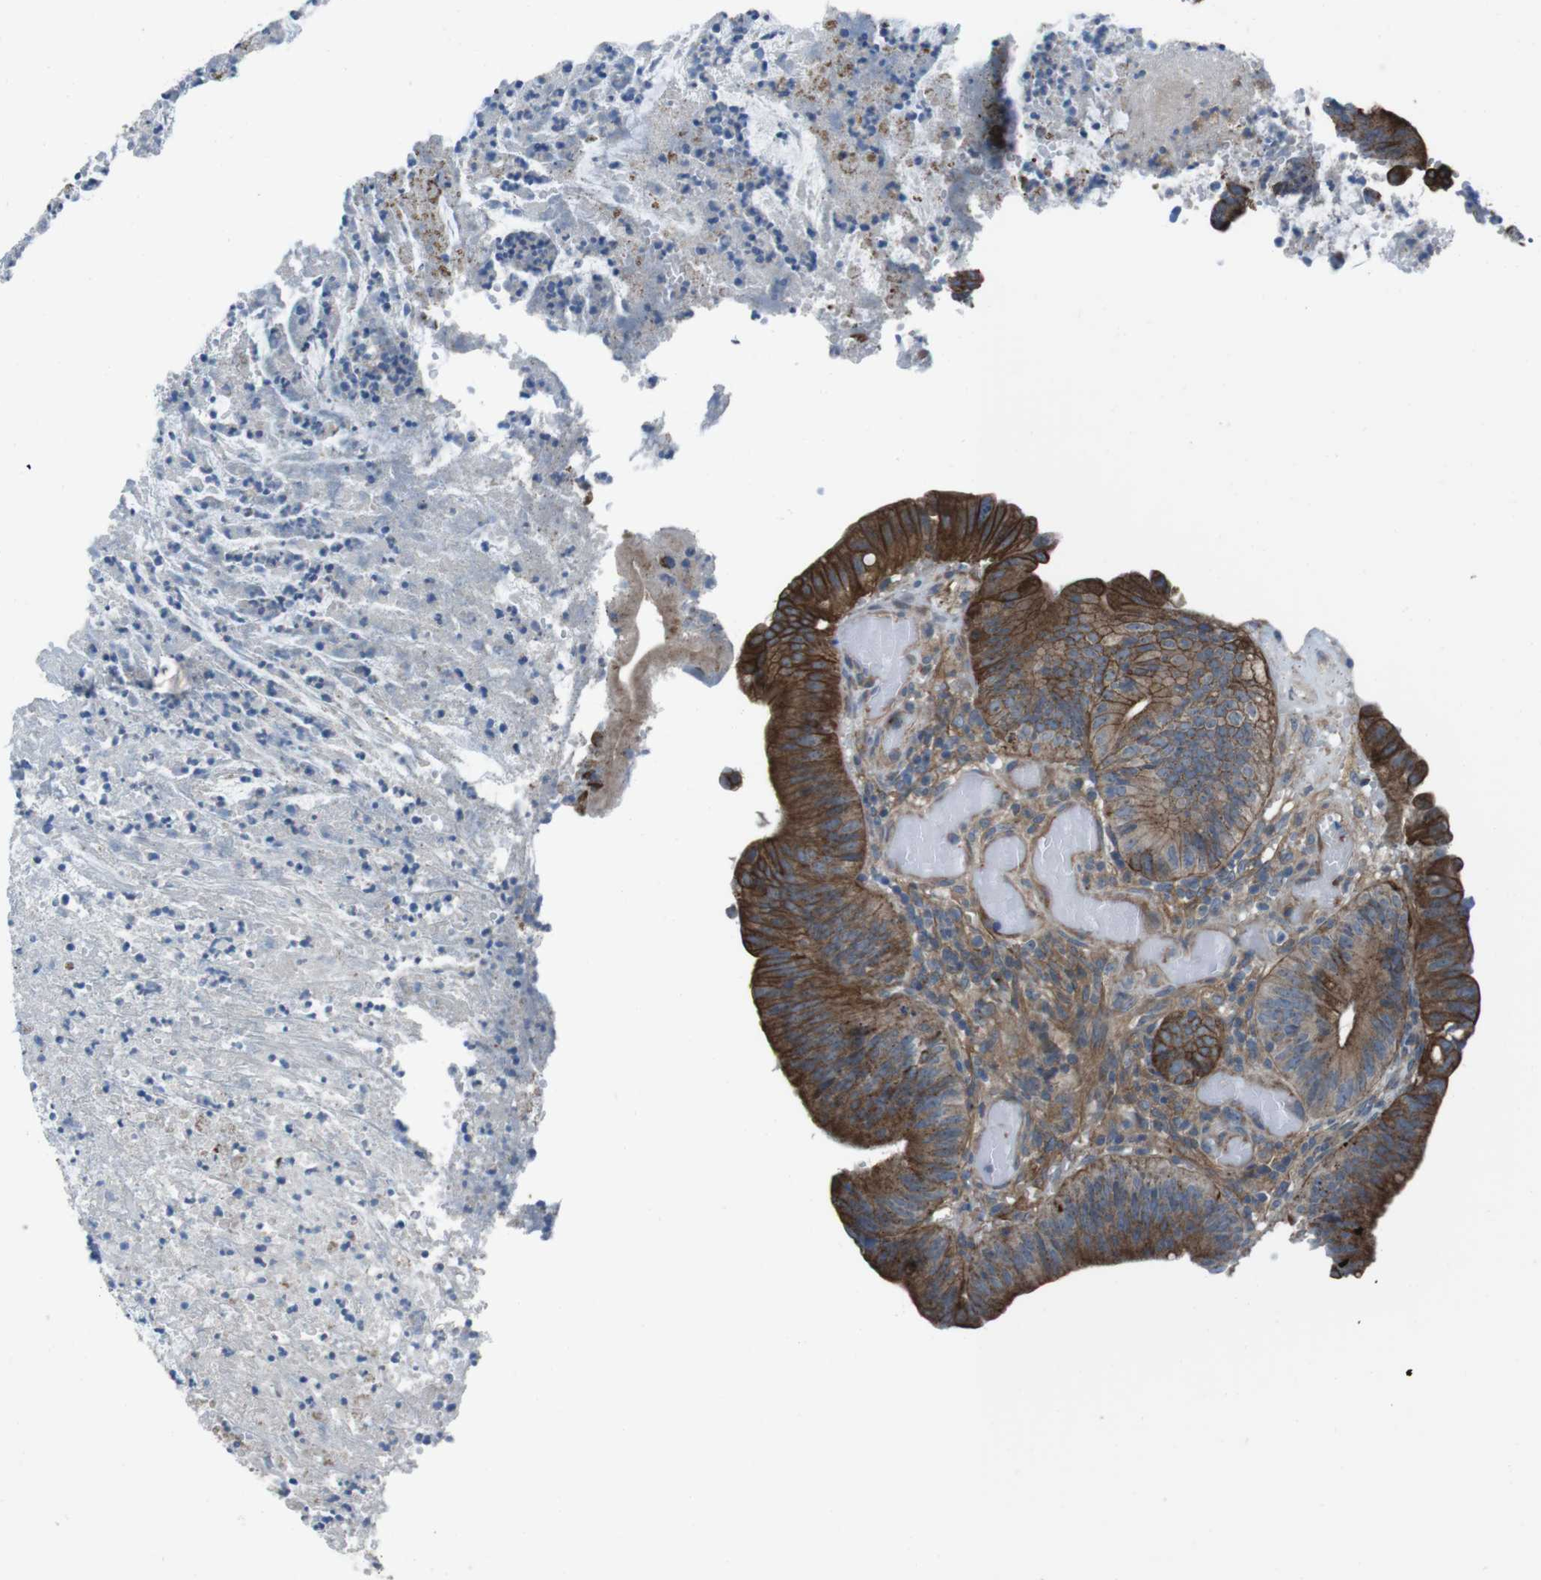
{"staining": {"intensity": "strong", "quantity": ">75%", "location": "cytoplasmic/membranous"}, "tissue": "colorectal cancer", "cell_type": "Tumor cells", "image_type": "cancer", "snomed": [{"axis": "morphology", "description": "Adenocarcinoma, NOS"}, {"axis": "topography", "description": "Rectum"}], "caption": "Brown immunohistochemical staining in human colorectal cancer (adenocarcinoma) shows strong cytoplasmic/membranous staining in about >75% of tumor cells.", "gene": "FAM174B", "patient": {"sex": "female", "age": 66}}